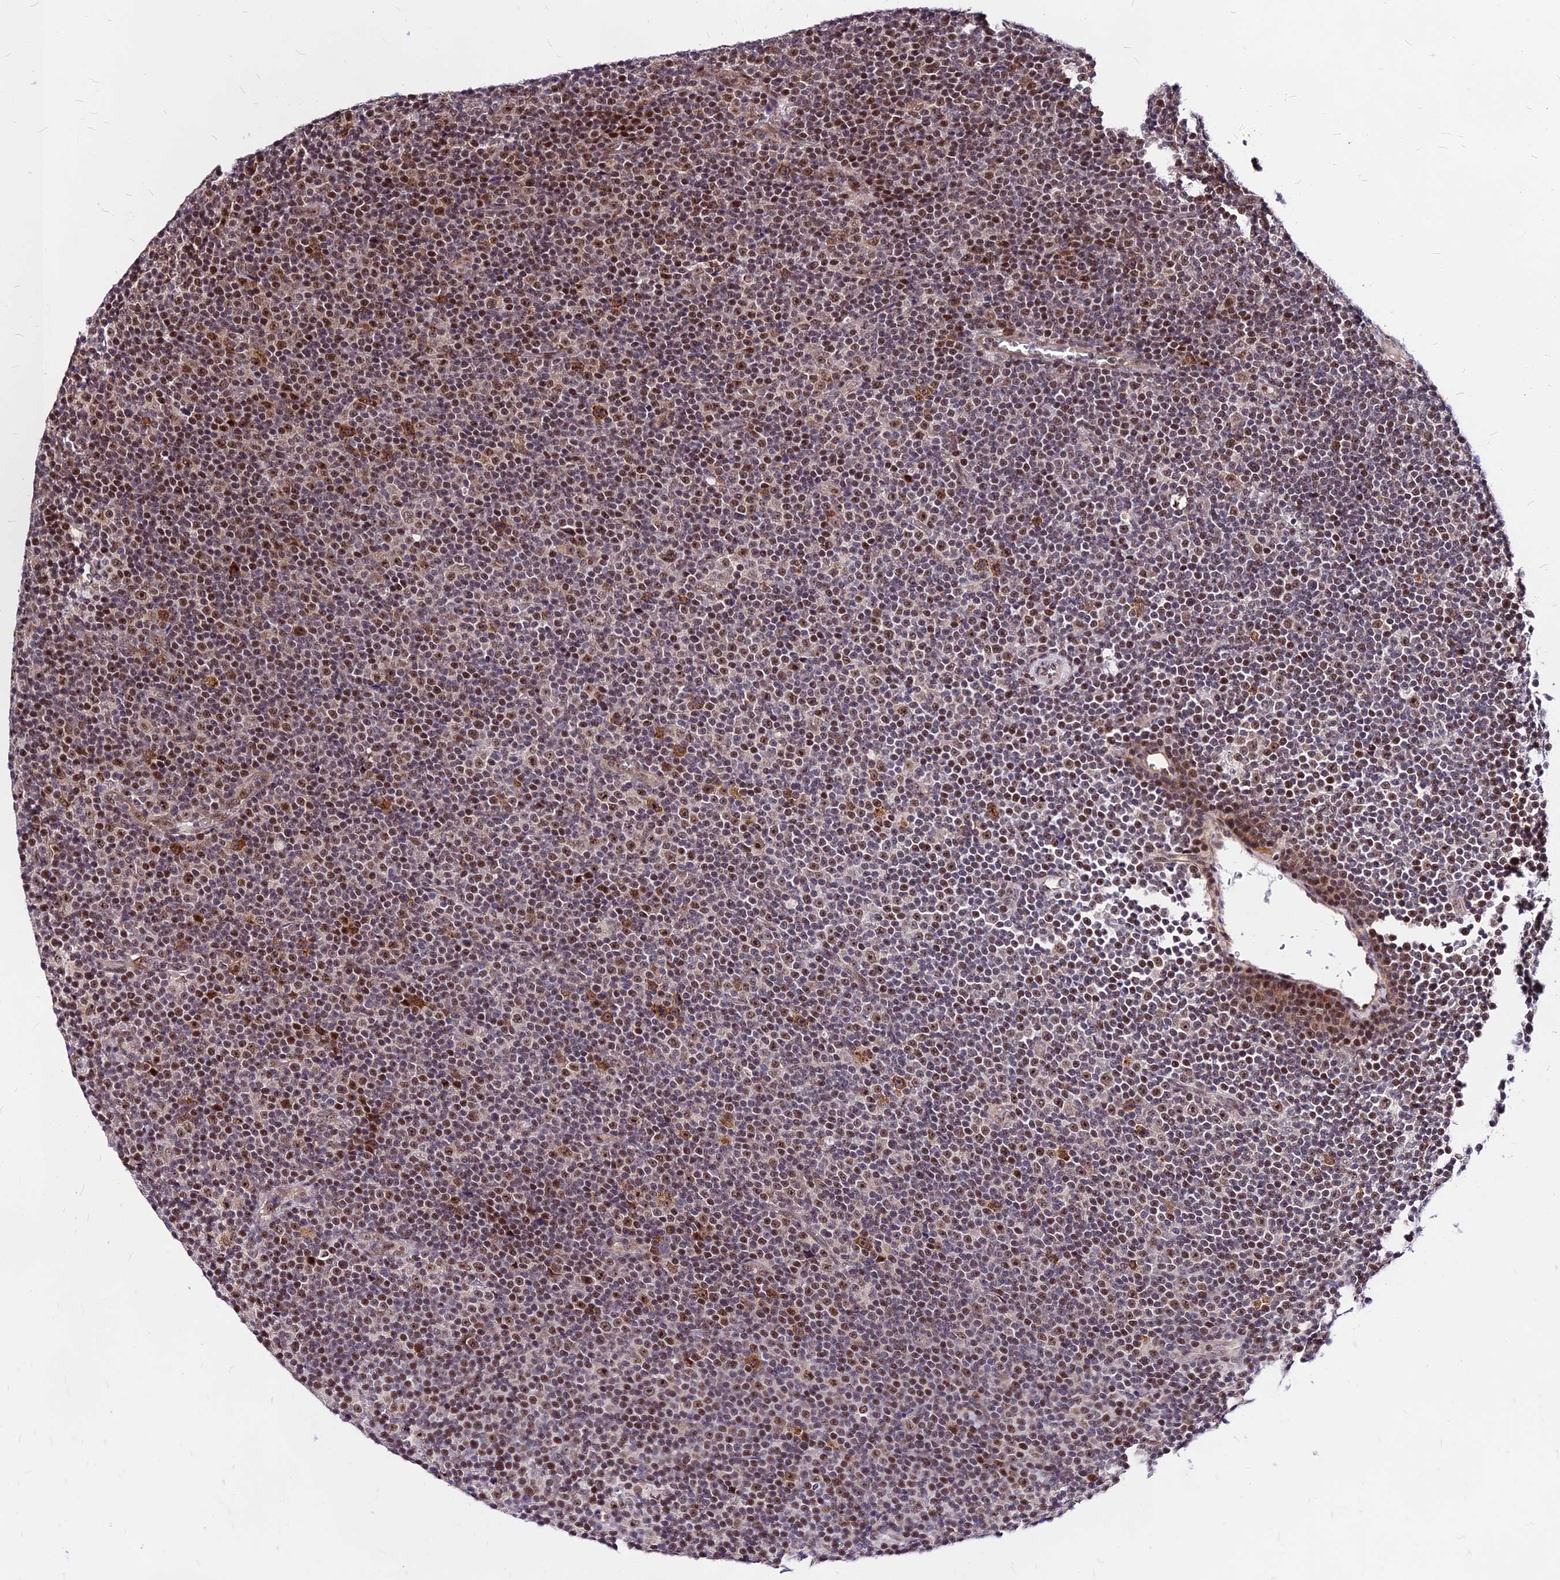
{"staining": {"intensity": "moderate", "quantity": ">75%", "location": "nuclear"}, "tissue": "lymphoma", "cell_type": "Tumor cells", "image_type": "cancer", "snomed": [{"axis": "morphology", "description": "Malignant lymphoma, non-Hodgkin's type, Low grade"}, {"axis": "topography", "description": "Lymph node"}], "caption": "Moderate nuclear expression for a protein is appreciated in about >75% of tumor cells of lymphoma using immunohistochemistry (IHC).", "gene": "DDX55", "patient": {"sex": "female", "age": 67}}